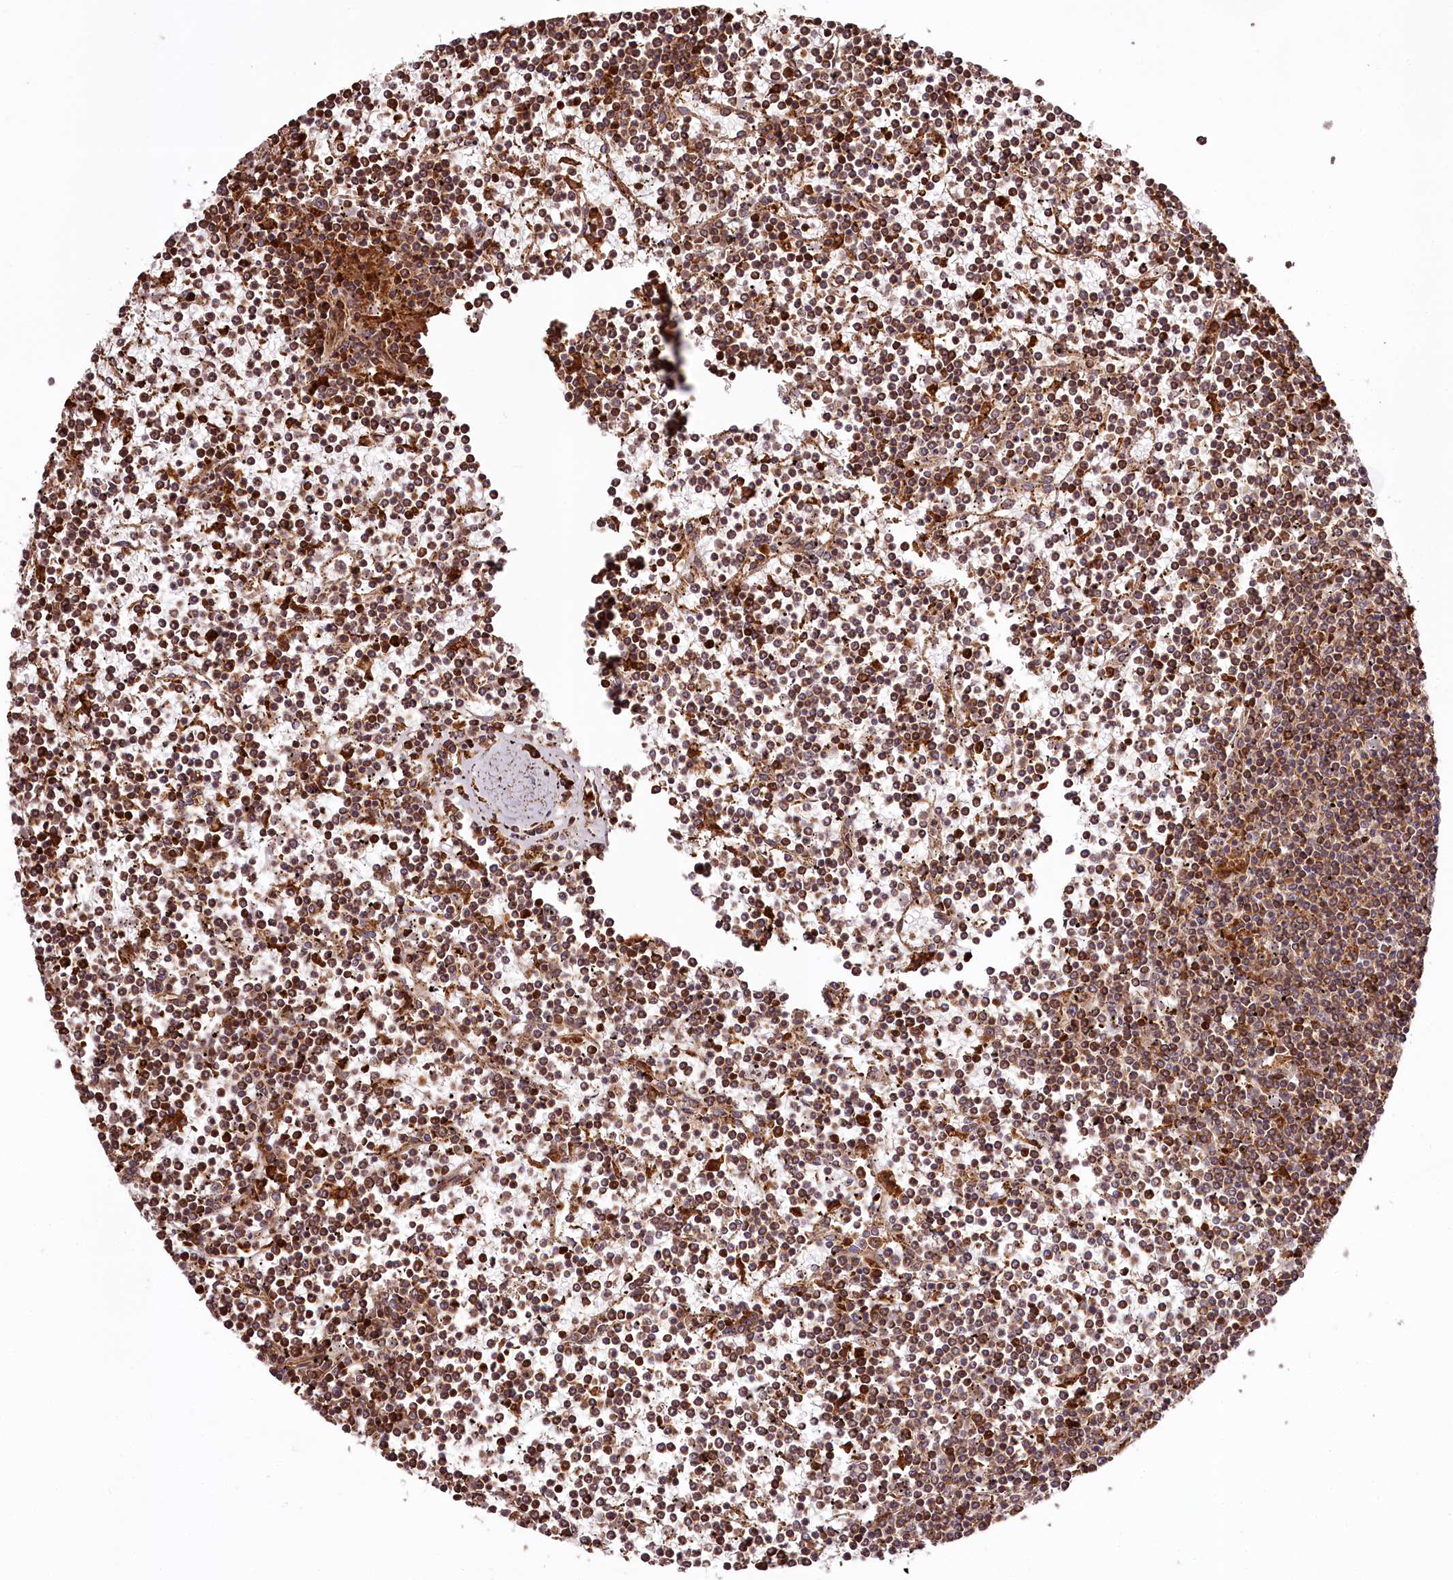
{"staining": {"intensity": "moderate", "quantity": ">75%", "location": "cytoplasmic/membranous"}, "tissue": "lymphoma", "cell_type": "Tumor cells", "image_type": "cancer", "snomed": [{"axis": "morphology", "description": "Malignant lymphoma, non-Hodgkin's type, Low grade"}, {"axis": "topography", "description": "Spleen"}], "caption": "About >75% of tumor cells in low-grade malignant lymphoma, non-Hodgkin's type demonstrate moderate cytoplasmic/membranous protein expression as visualized by brown immunohistochemical staining.", "gene": "KIF14", "patient": {"sex": "female", "age": 19}}